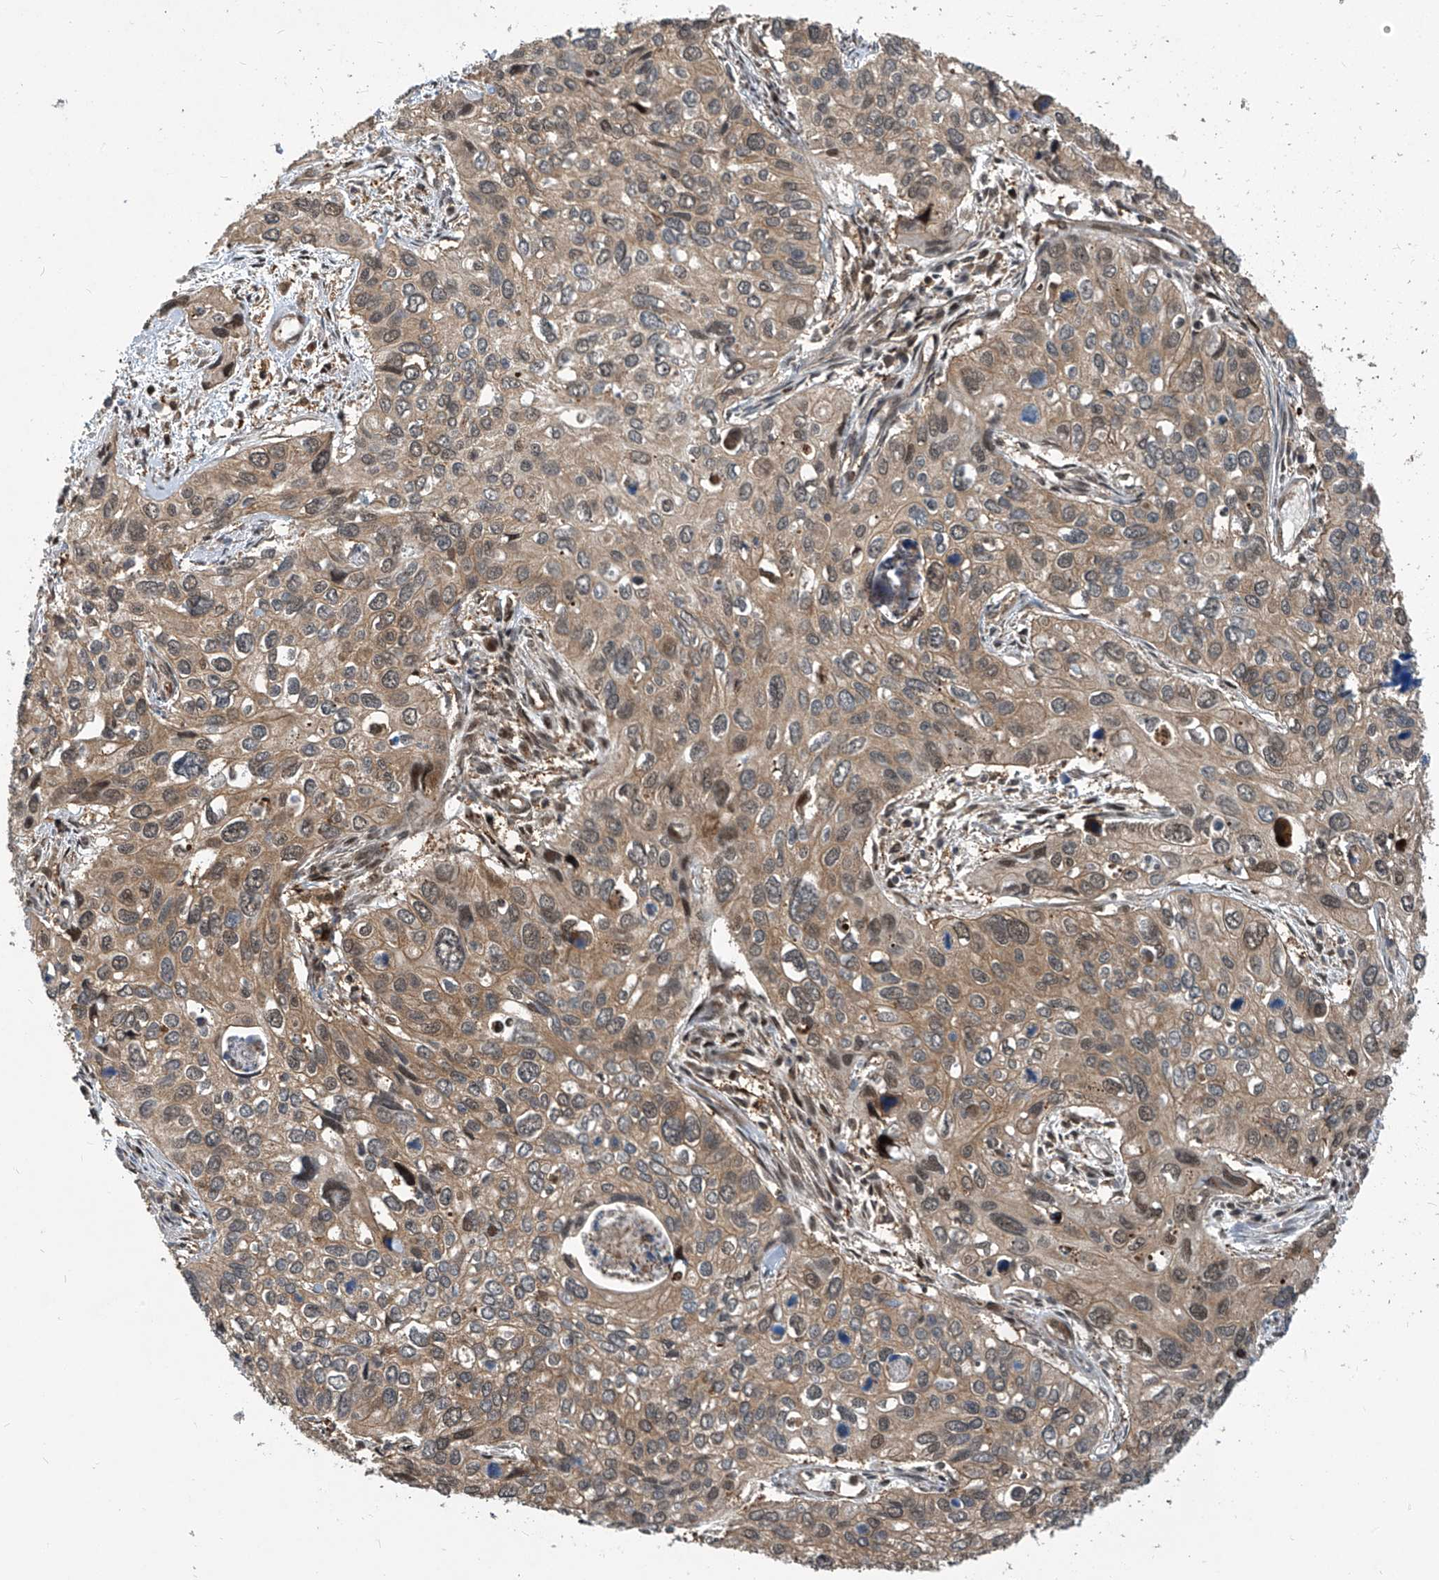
{"staining": {"intensity": "weak", "quantity": "25%-75%", "location": "cytoplasmic/membranous,nuclear"}, "tissue": "cervical cancer", "cell_type": "Tumor cells", "image_type": "cancer", "snomed": [{"axis": "morphology", "description": "Squamous cell carcinoma, NOS"}, {"axis": "topography", "description": "Cervix"}], "caption": "IHC histopathology image of neoplastic tissue: cervical cancer (squamous cell carcinoma) stained using immunohistochemistry reveals low levels of weak protein expression localized specifically in the cytoplasmic/membranous and nuclear of tumor cells, appearing as a cytoplasmic/membranous and nuclear brown color.", "gene": "PSMB1", "patient": {"sex": "female", "age": 55}}